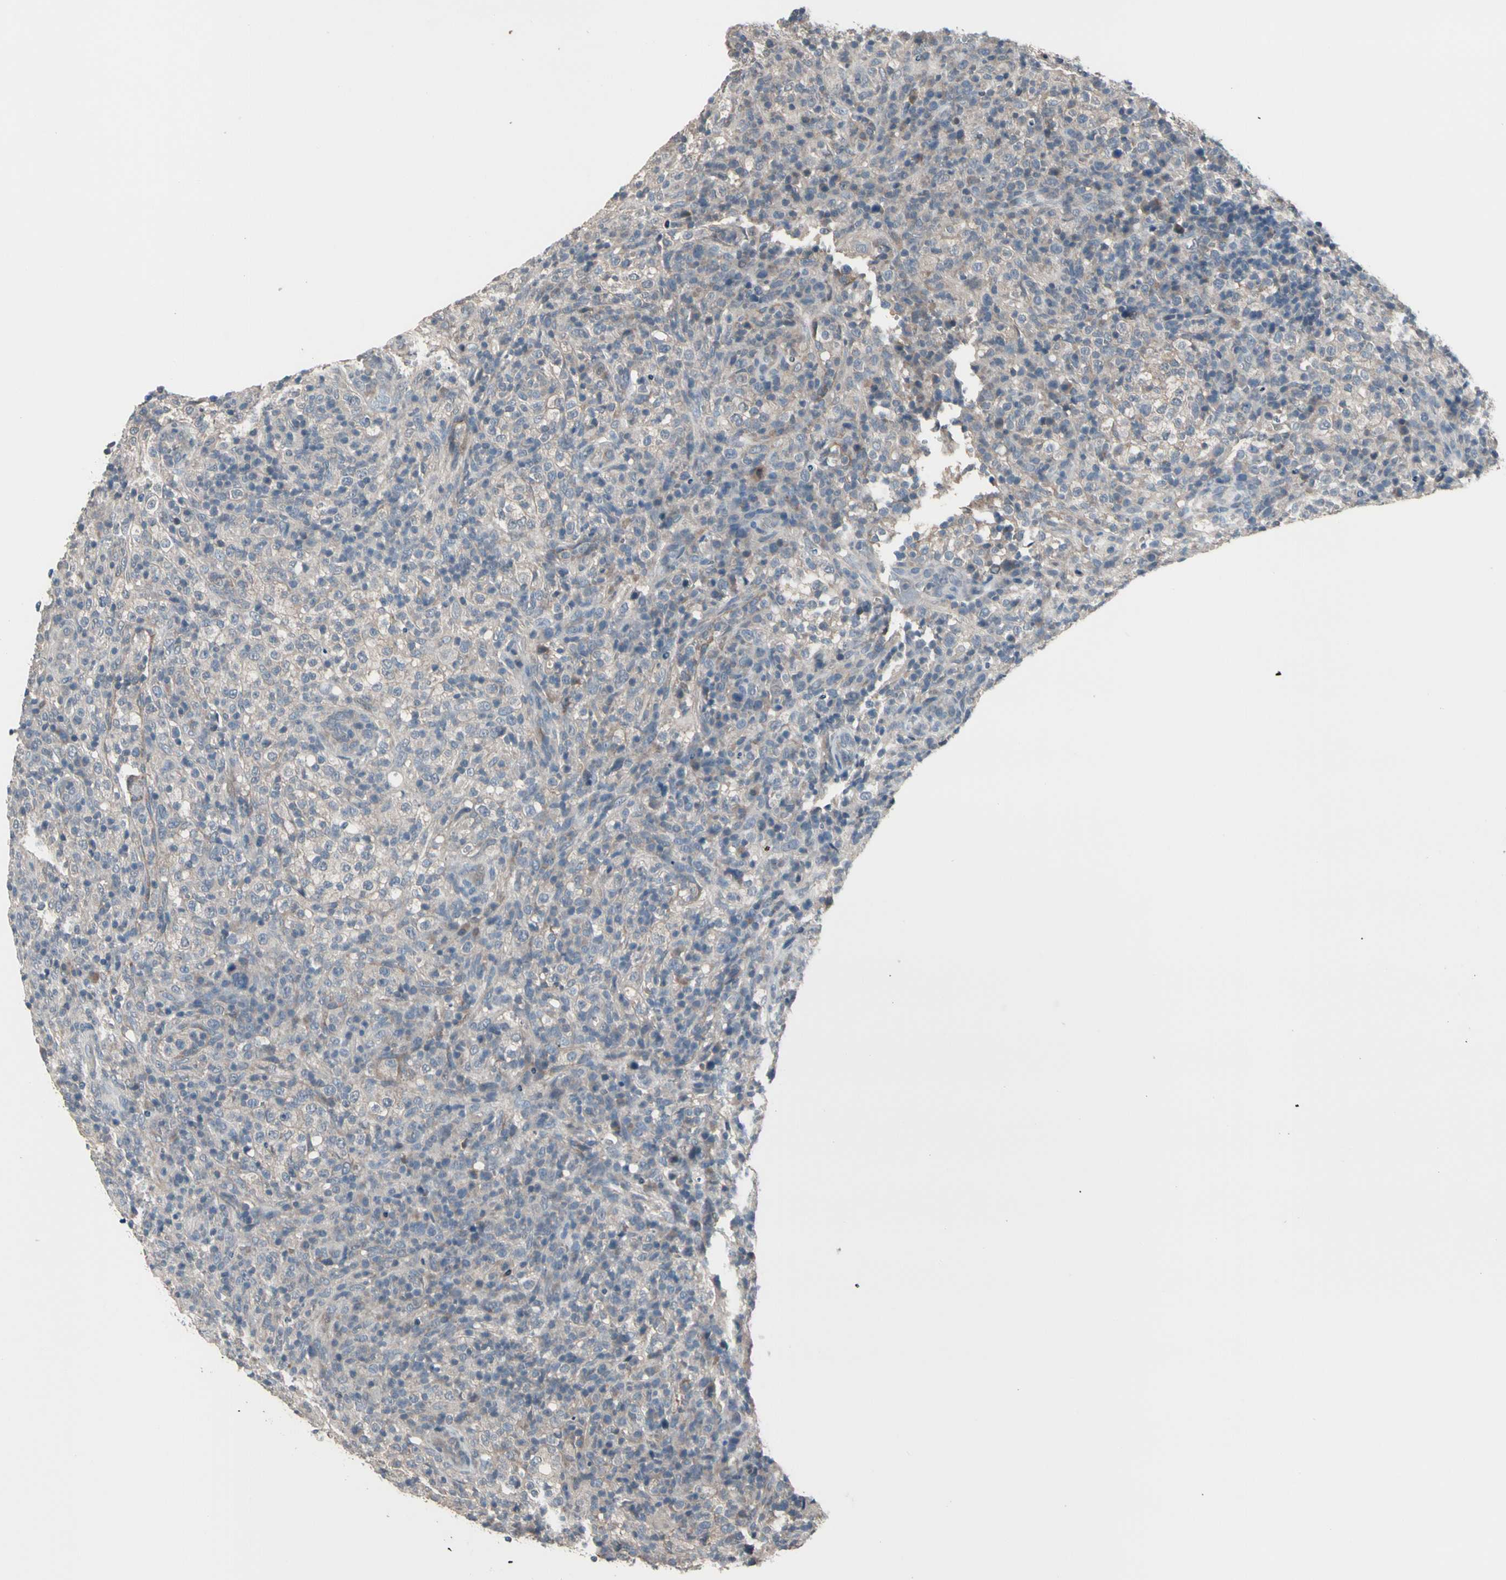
{"staining": {"intensity": "weak", "quantity": ">75%", "location": "cytoplasmic/membranous"}, "tissue": "lymphoma", "cell_type": "Tumor cells", "image_type": "cancer", "snomed": [{"axis": "morphology", "description": "Malignant lymphoma, non-Hodgkin's type, High grade"}, {"axis": "topography", "description": "Lymph node"}], "caption": "Immunohistochemical staining of malignant lymphoma, non-Hodgkin's type (high-grade) exhibits low levels of weak cytoplasmic/membranous protein staining in about >75% of tumor cells.", "gene": "SV2A", "patient": {"sex": "female", "age": 76}}